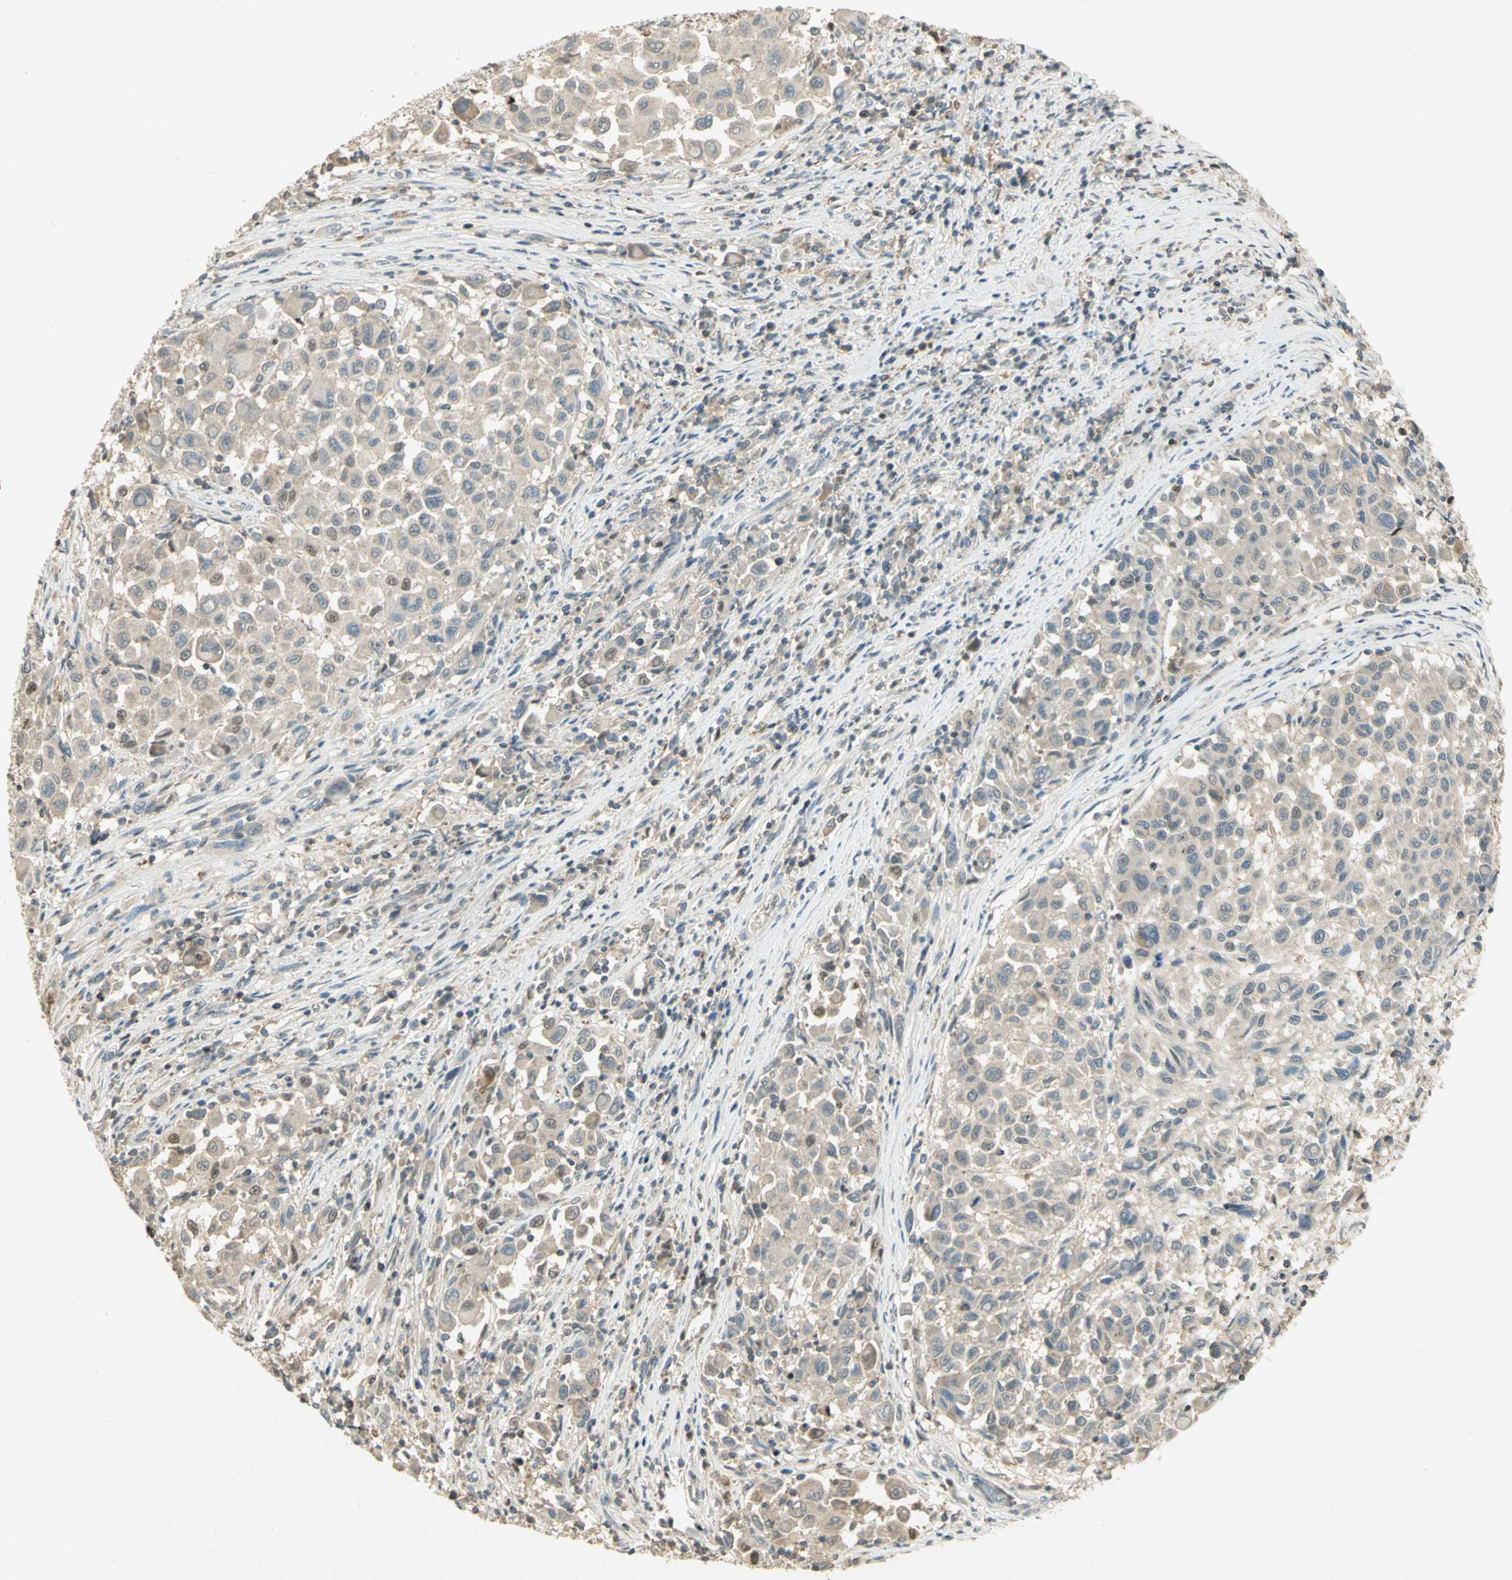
{"staining": {"intensity": "weak", "quantity": "<25%", "location": "nuclear"}, "tissue": "melanoma", "cell_type": "Tumor cells", "image_type": "cancer", "snomed": [{"axis": "morphology", "description": "Malignant melanoma, Metastatic site"}, {"axis": "topography", "description": "Lymph node"}], "caption": "DAB immunohistochemical staining of melanoma displays no significant expression in tumor cells. (DAB (3,3'-diaminobenzidine) immunohistochemistry (IHC), high magnification).", "gene": "BIRC2", "patient": {"sex": "male", "age": 61}}